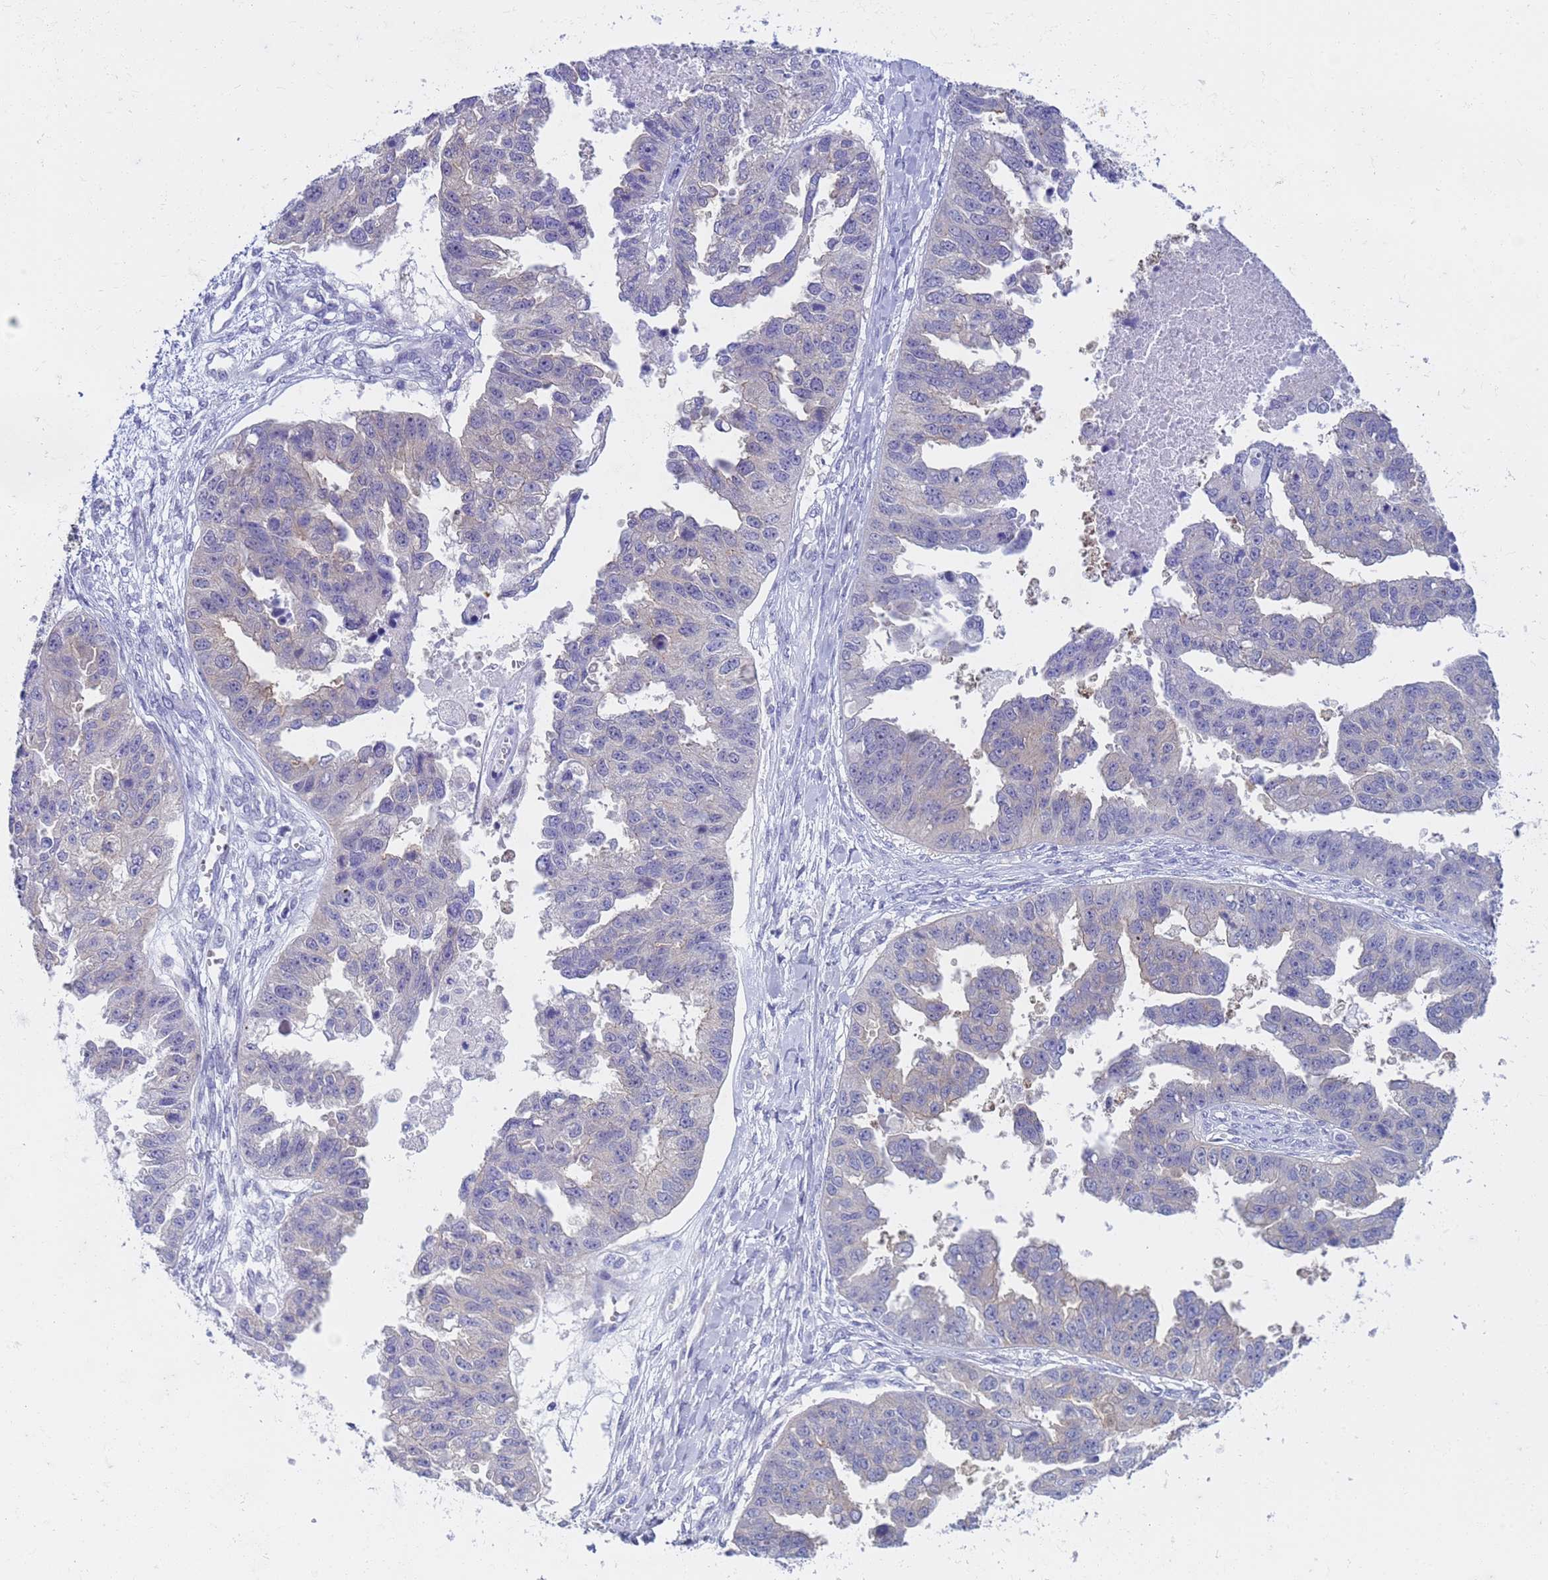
{"staining": {"intensity": "negative", "quantity": "none", "location": "none"}, "tissue": "ovarian cancer", "cell_type": "Tumor cells", "image_type": "cancer", "snomed": [{"axis": "morphology", "description": "Cystadenocarcinoma, serous, NOS"}, {"axis": "topography", "description": "Ovary"}], "caption": "Micrograph shows no protein staining in tumor cells of ovarian cancer (serous cystadenocarcinoma) tissue.", "gene": "CAPN7", "patient": {"sex": "female", "age": 58}}